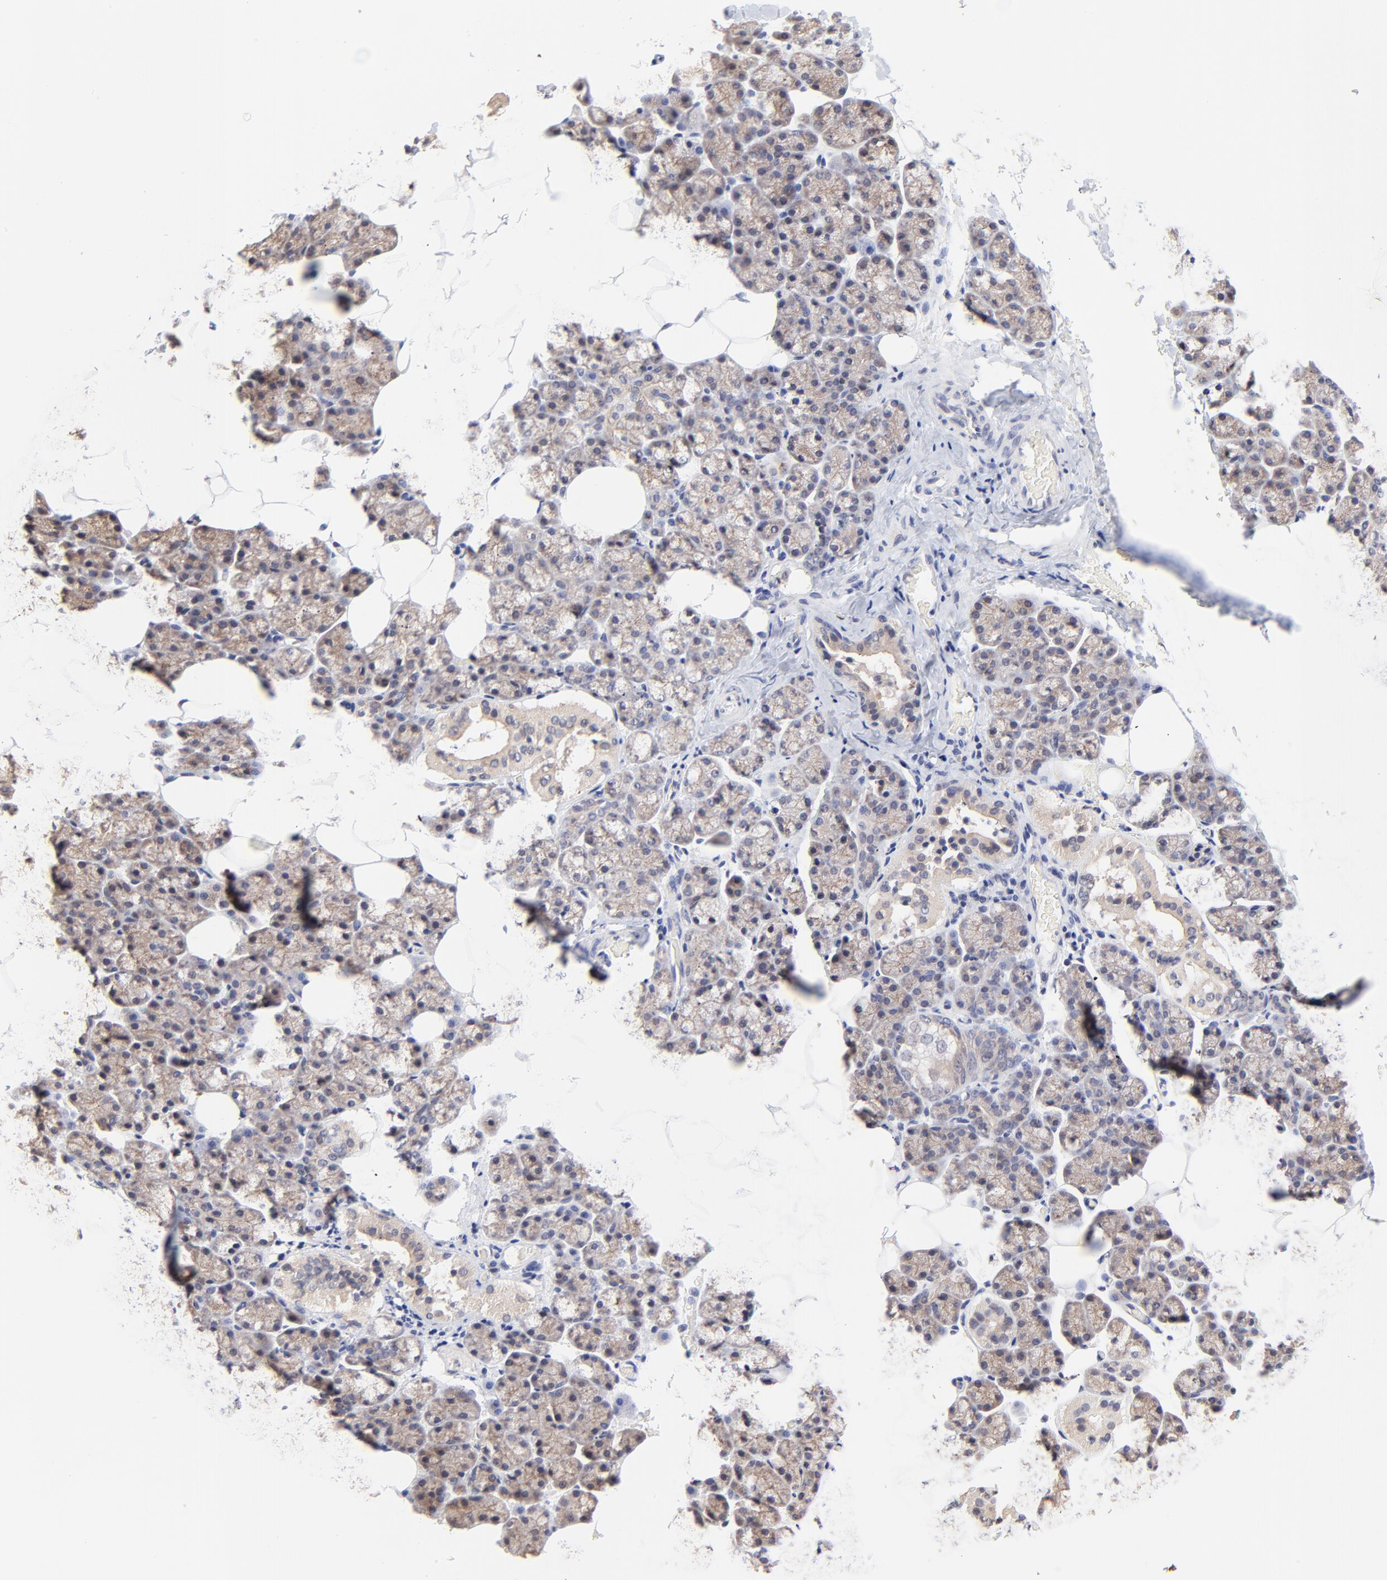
{"staining": {"intensity": "weak", "quantity": ">75%", "location": "cytoplasmic/membranous"}, "tissue": "salivary gland", "cell_type": "Glandular cells", "image_type": "normal", "snomed": [{"axis": "morphology", "description": "Normal tissue, NOS"}, {"axis": "topography", "description": "Lymph node"}, {"axis": "topography", "description": "Salivary gland"}], "caption": "A brown stain labels weak cytoplasmic/membranous positivity of a protein in glandular cells of unremarkable human salivary gland.", "gene": "FBXO8", "patient": {"sex": "male", "age": 8}}